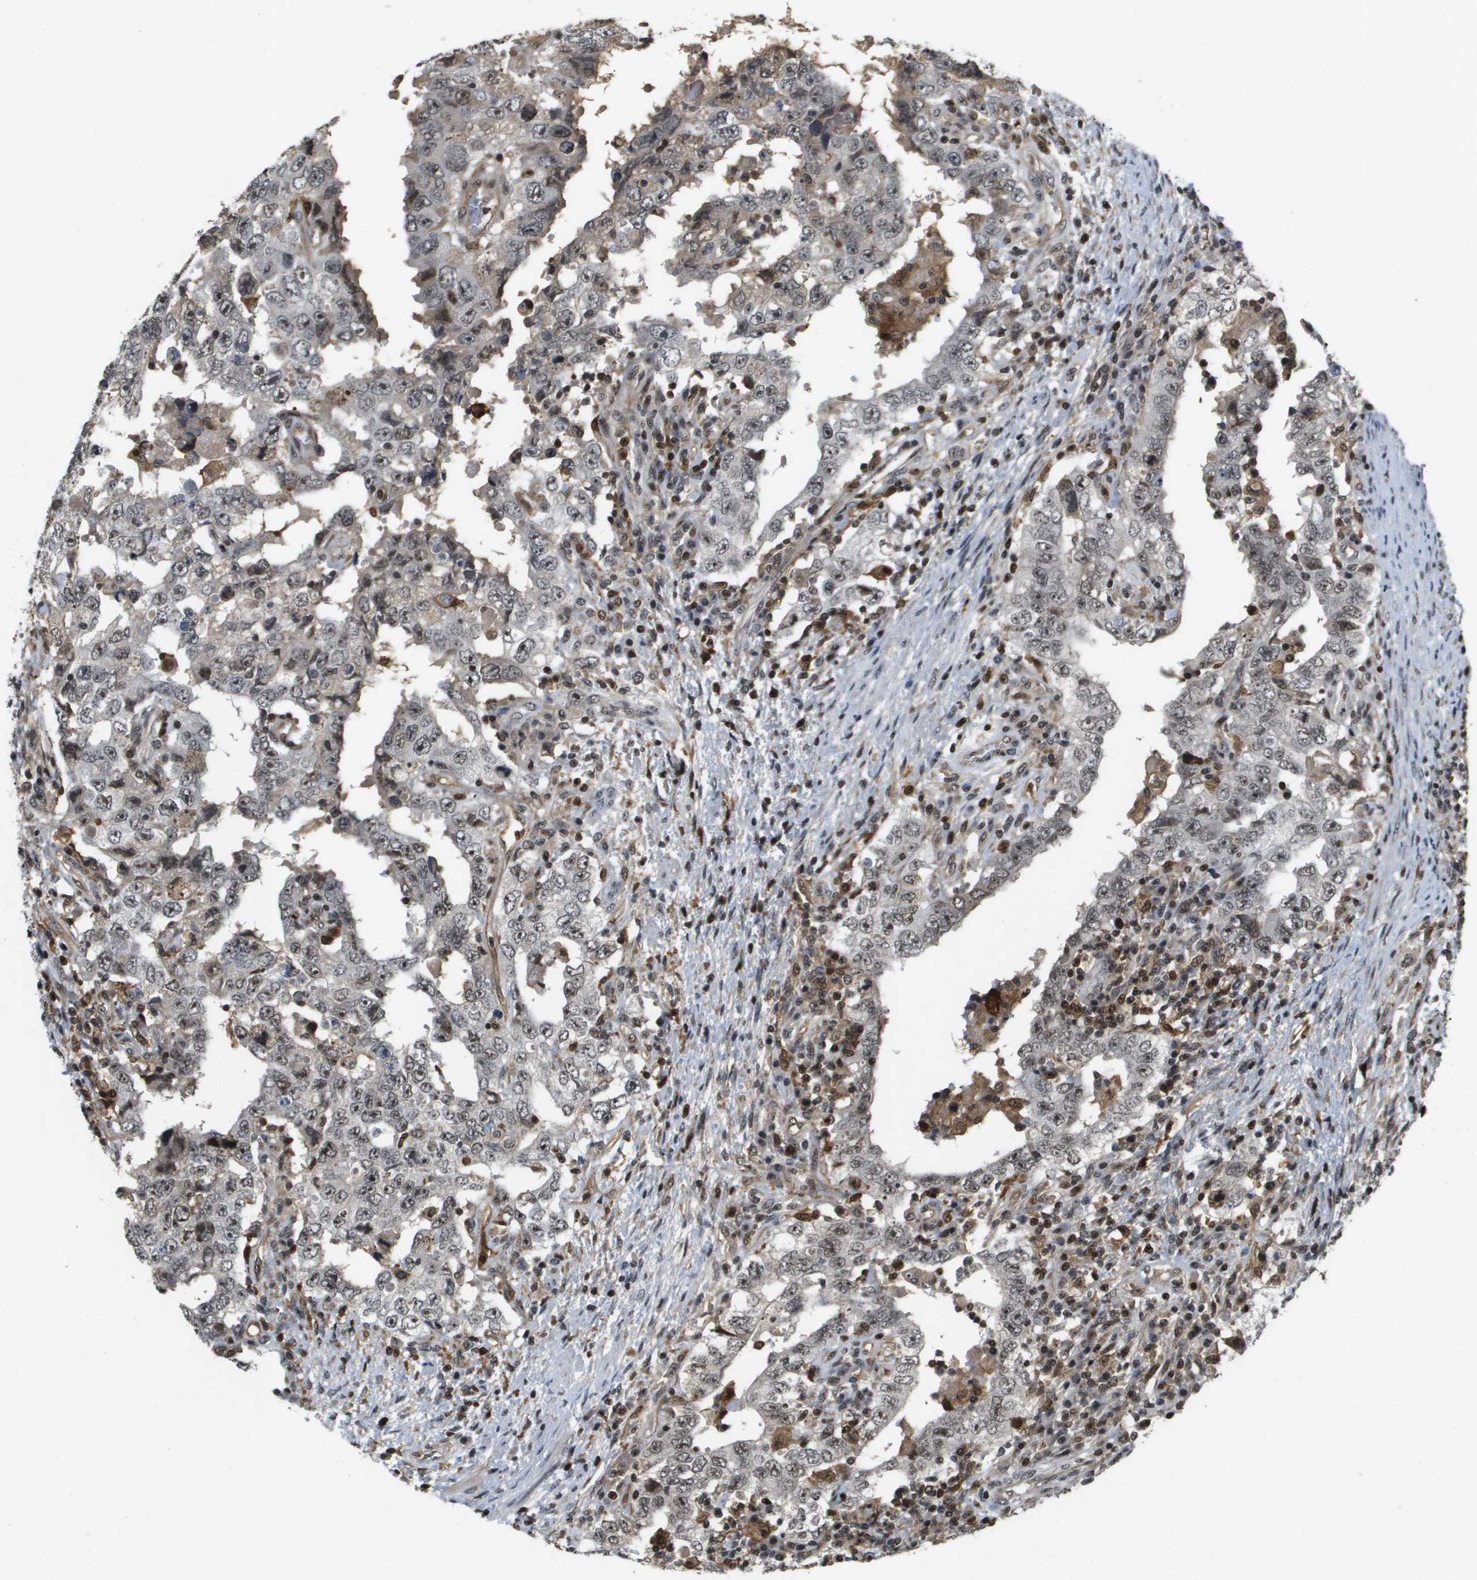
{"staining": {"intensity": "weak", "quantity": ">75%", "location": "nuclear"}, "tissue": "testis cancer", "cell_type": "Tumor cells", "image_type": "cancer", "snomed": [{"axis": "morphology", "description": "Carcinoma, Embryonal, NOS"}, {"axis": "topography", "description": "Testis"}], "caption": "IHC histopathology image of neoplastic tissue: human testis cancer (embryonal carcinoma) stained using IHC exhibits low levels of weak protein expression localized specifically in the nuclear of tumor cells, appearing as a nuclear brown color.", "gene": "EP400", "patient": {"sex": "male", "age": 26}}